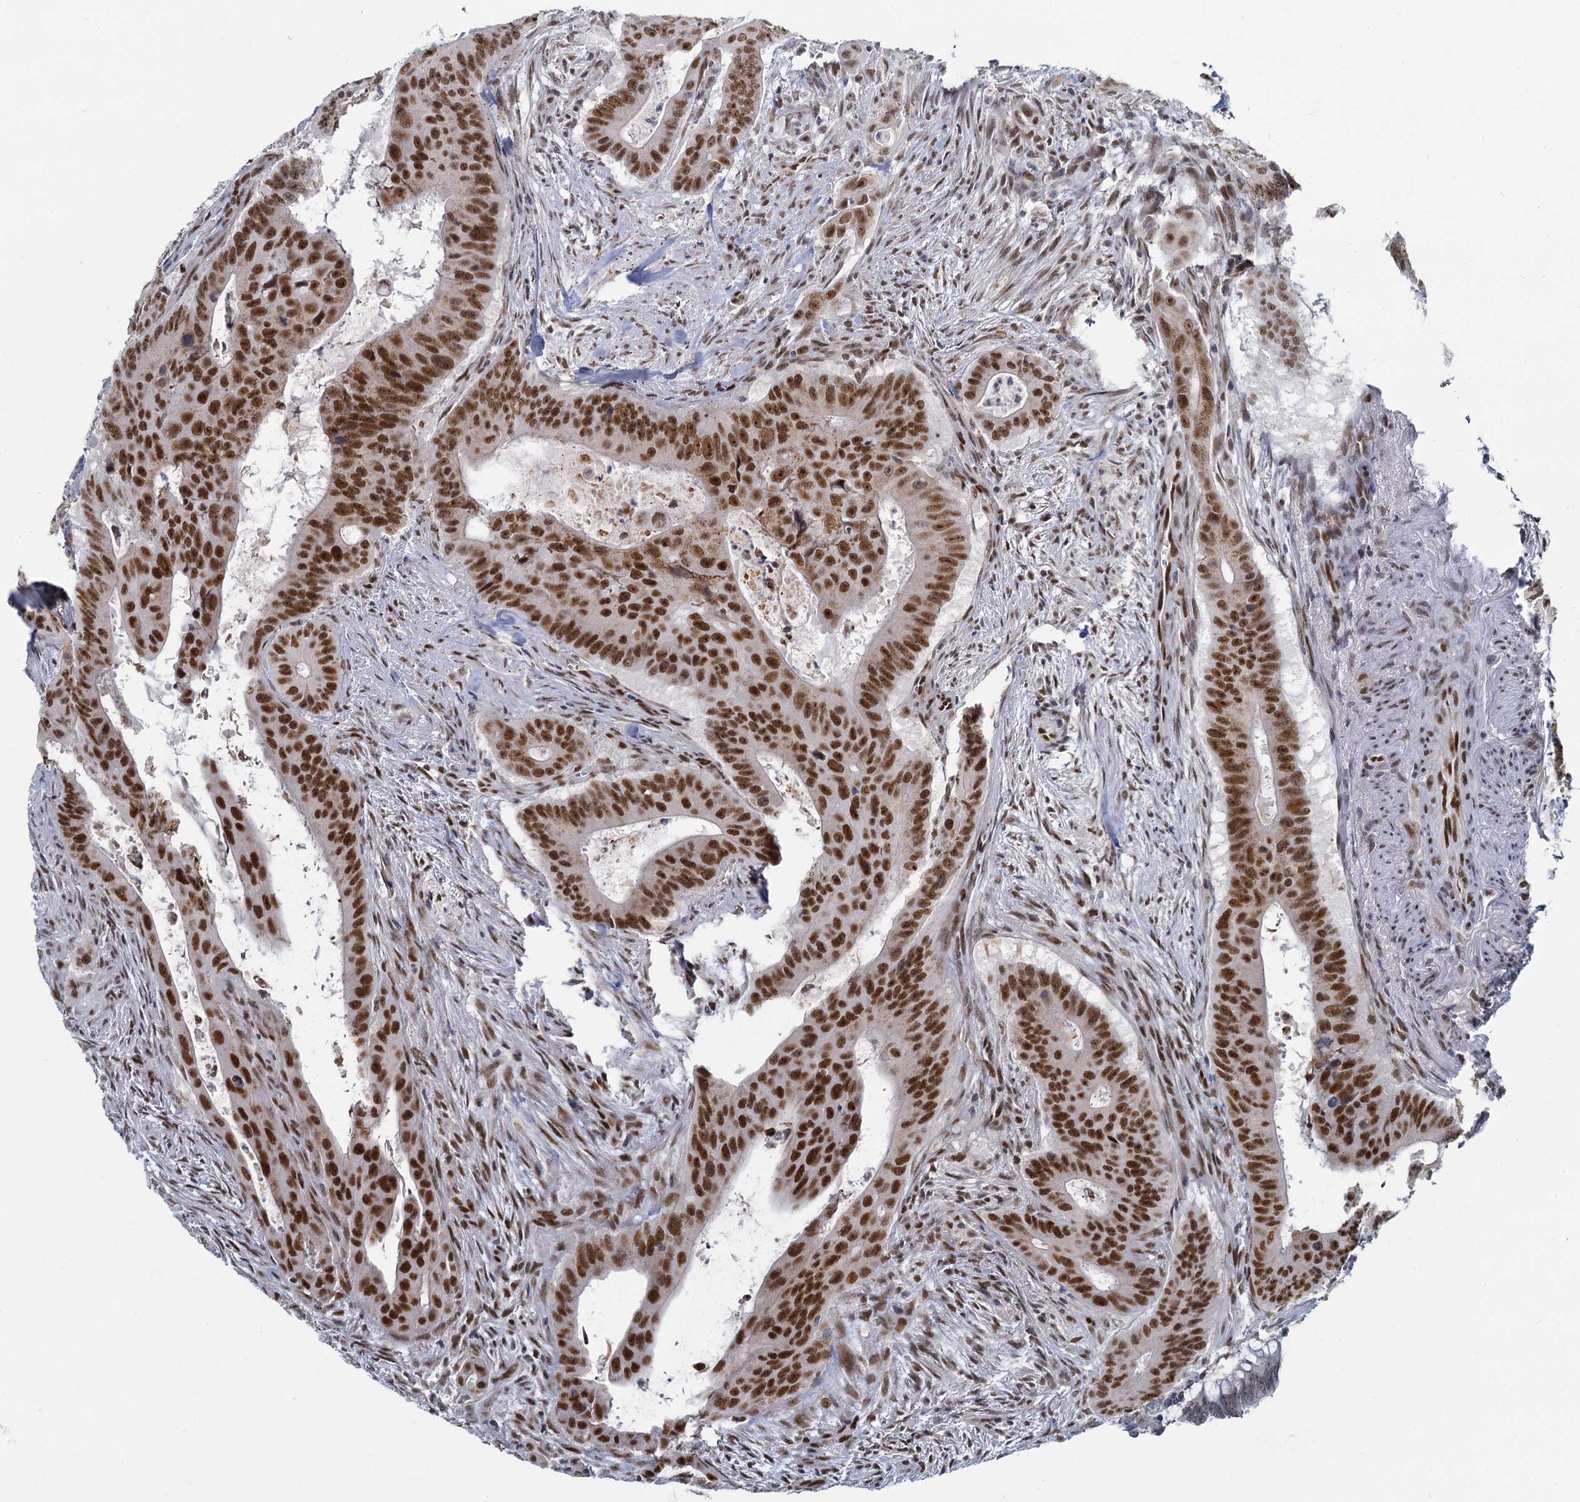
{"staining": {"intensity": "strong", "quantity": ">75%", "location": "nuclear"}, "tissue": "colorectal cancer", "cell_type": "Tumor cells", "image_type": "cancer", "snomed": [{"axis": "morphology", "description": "Adenocarcinoma, NOS"}, {"axis": "topography", "description": "Rectum"}], "caption": "DAB (3,3'-diaminobenzidine) immunohistochemical staining of colorectal cancer reveals strong nuclear protein positivity in about >75% of tumor cells. The staining was performed using DAB (3,3'-diaminobenzidine) to visualize the protein expression in brown, while the nuclei were stained in blue with hematoxylin (Magnification: 20x).", "gene": "RPRD1A", "patient": {"sex": "female", "age": 75}}